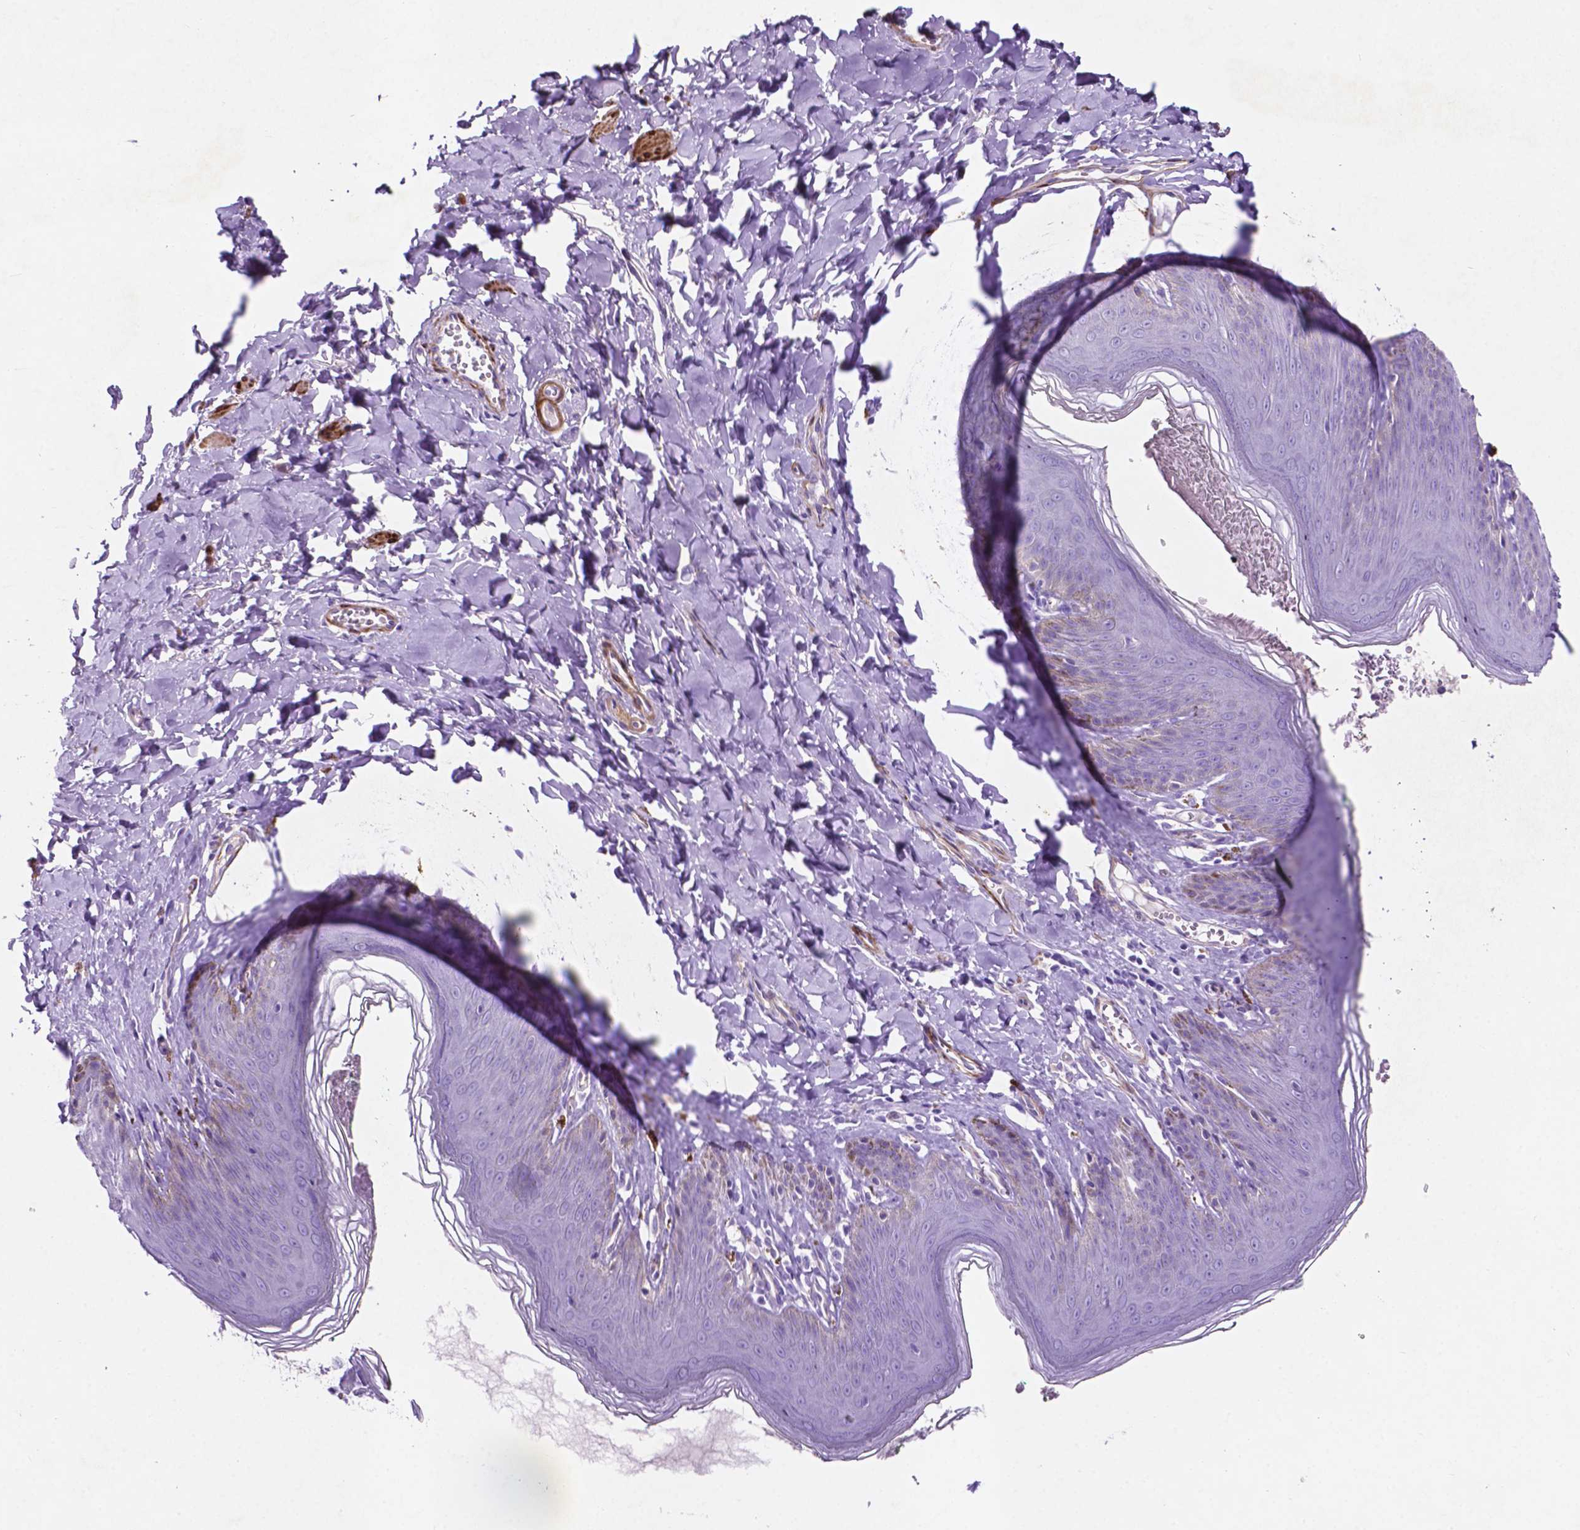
{"staining": {"intensity": "moderate", "quantity": "<25%", "location": "cytoplasmic/membranous"}, "tissue": "skin", "cell_type": "Epidermal cells", "image_type": "normal", "snomed": [{"axis": "morphology", "description": "Normal tissue, NOS"}, {"axis": "topography", "description": "Vulva"}, {"axis": "topography", "description": "Peripheral nerve tissue"}], "caption": "Immunohistochemistry (DAB) staining of benign human skin displays moderate cytoplasmic/membranous protein expression in about <25% of epidermal cells.", "gene": "ASPG", "patient": {"sex": "female", "age": 66}}